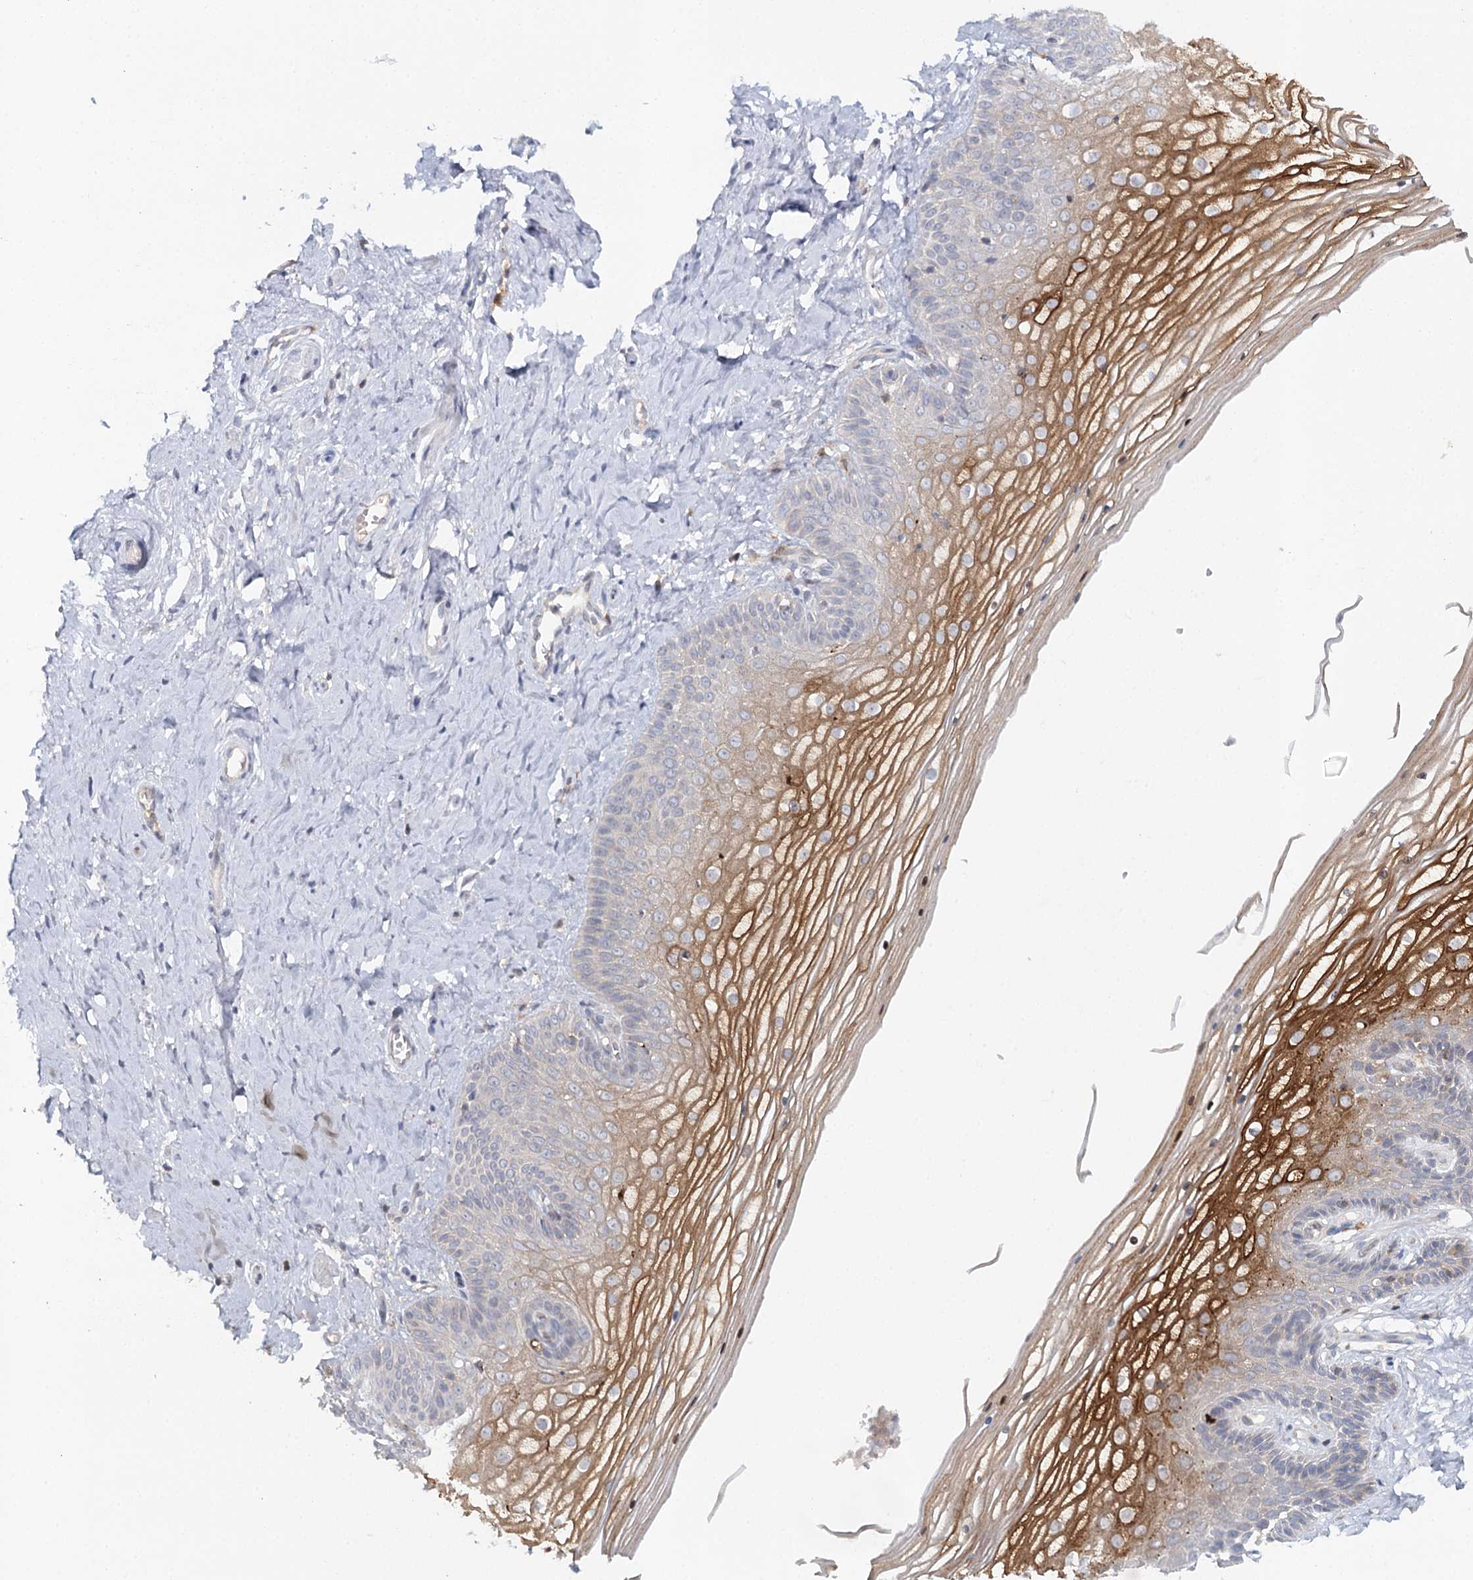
{"staining": {"intensity": "moderate", "quantity": "25%-75%", "location": "cytoplasmic/membranous"}, "tissue": "vagina", "cell_type": "Squamous epithelial cells", "image_type": "normal", "snomed": [{"axis": "morphology", "description": "Normal tissue, NOS"}, {"axis": "topography", "description": "Vagina"}, {"axis": "topography", "description": "Cervix"}], "caption": "A brown stain labels moderate cytoplasmic/membranous expression of a protein in squamous epithelial cells of benign human vagina.", "gene": "SLC41A2", "patient": {"sex": "female", "age": 40}}